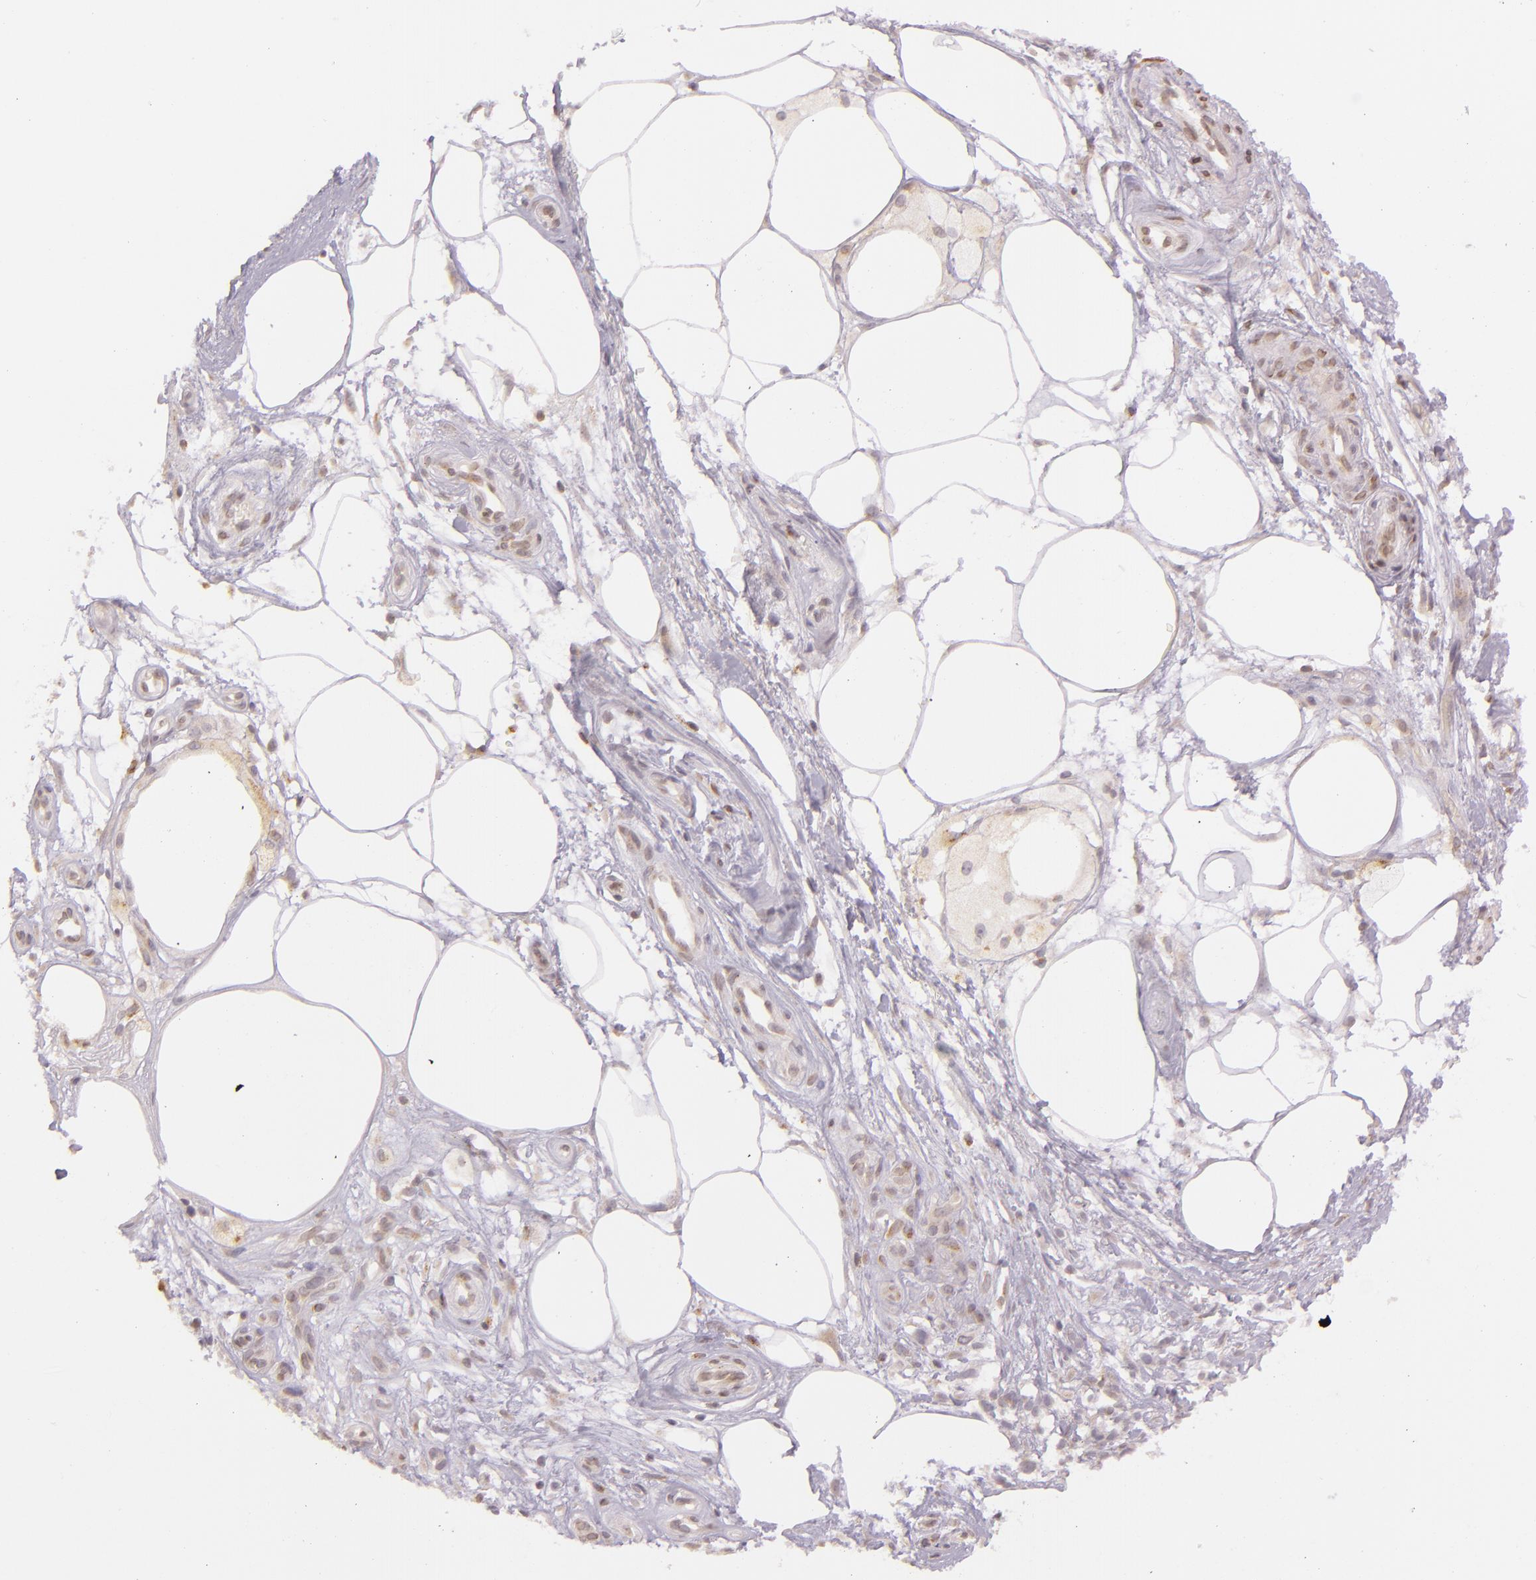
{"staining": {"intensity": "weak", "quantity": ">75%", "location": "cytoplasmic/membranous"}, "tissue": "melanoma", "cell_type": "Tumor cells", "image_type": "cancer", "snomed": [{"axis": "morphology", "description": "Malignant melanoma, NOS"}, {"axis": "topography", "description": "Skin"}], "caption": "The immunohistochemical stain shows weak cytoplasmic/membranous positivity in tumor cells of melanoma tissue.", "gene": "LGMN", "patient": {"sex": "female", "age": 85}}